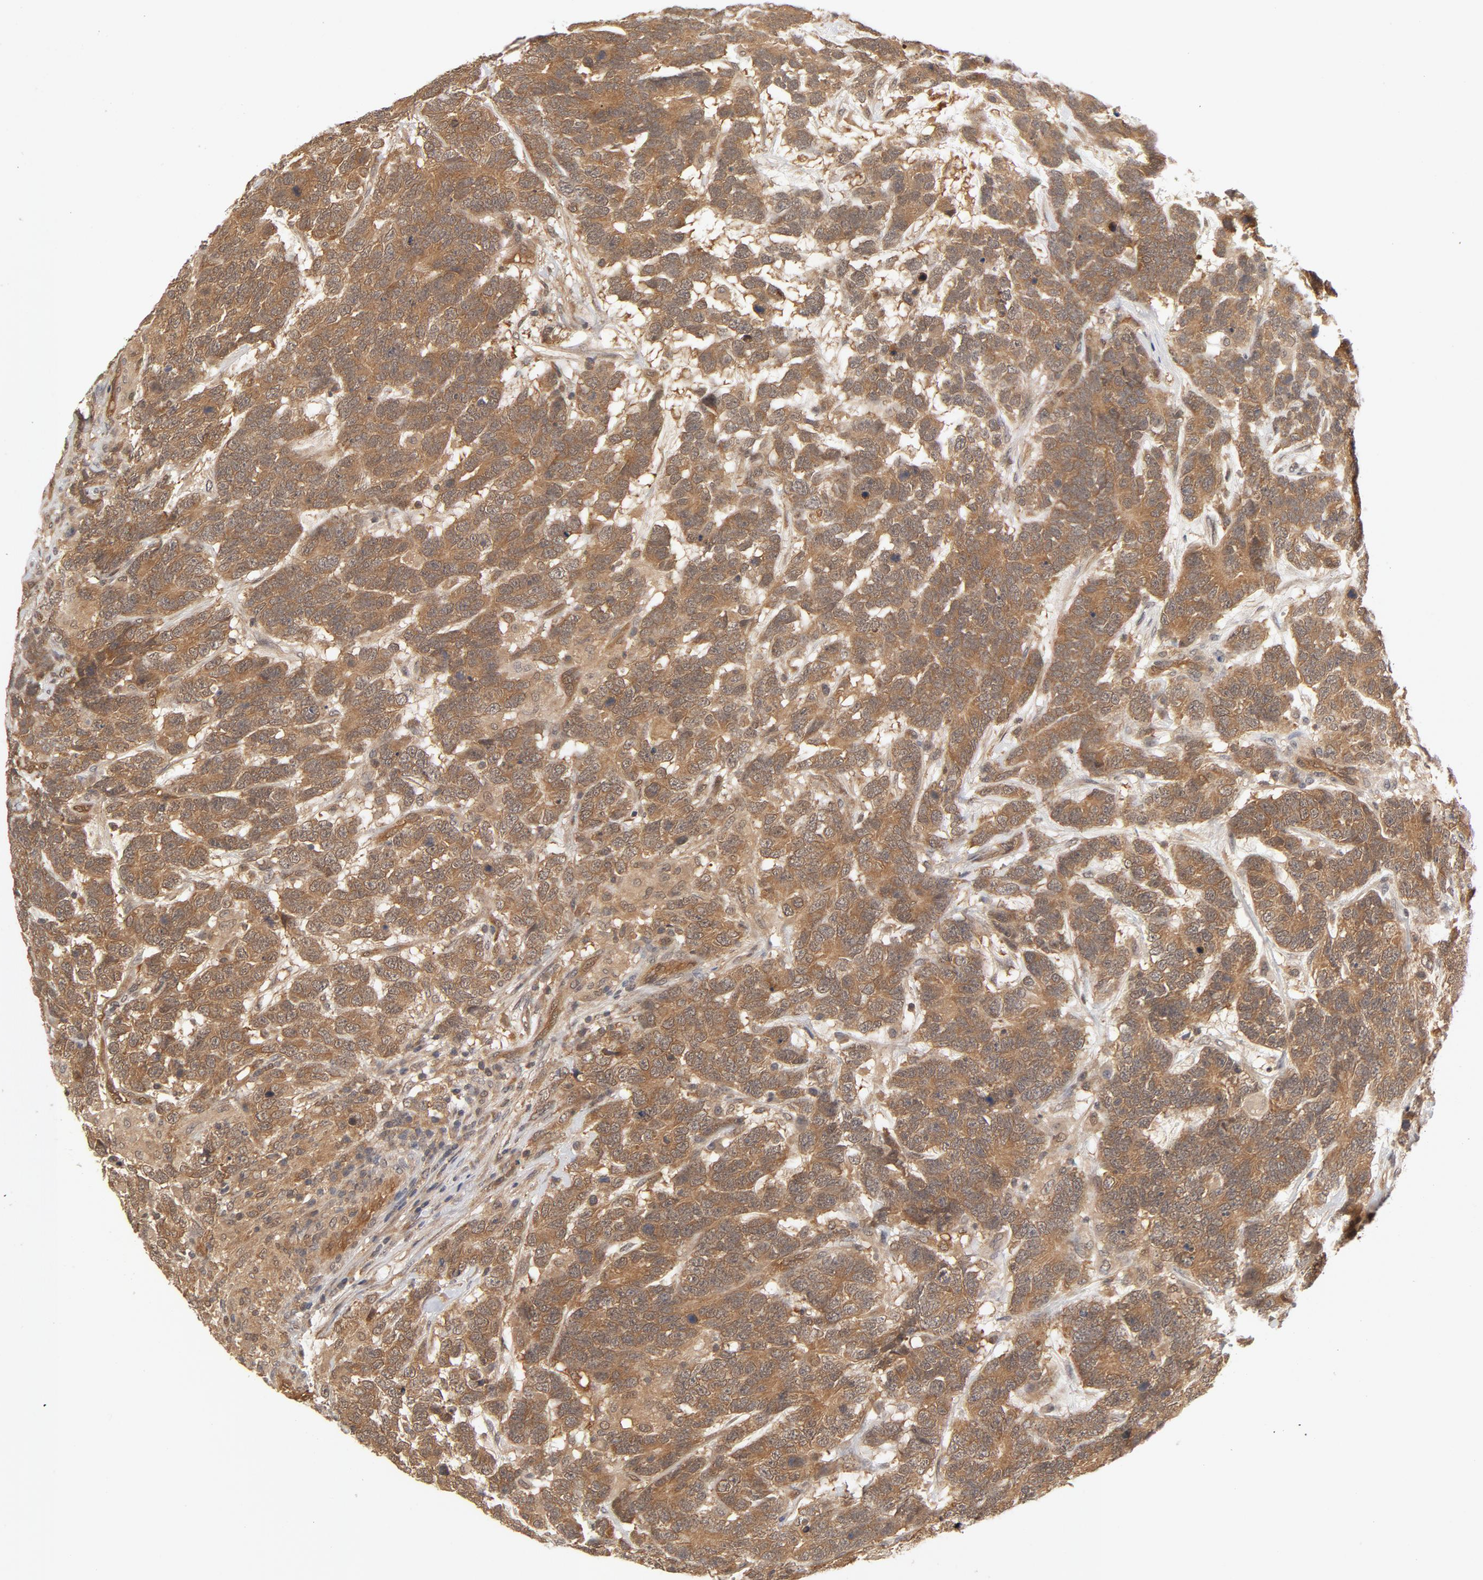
{"staining": {"intensity": "moderate", "quantity": ">75%", "location": "cytoplasmic/membranous"}, "tissue": "testis cancer", "cell_type": "Tumor cells", "image_type": "cancer", "snomed": [{"axis": "morphology", "description": "Carcinoma, Embryonal, NOS"}, {"axis": "topography", "description": "Testis"}], "caption": "Protein staining displays moderate cytoplasmic/membranous staining in approximately >75% of tumor cells in testis cancer.", "gene": "CDC37", "patient": {"sex": "male", "age": 26}}